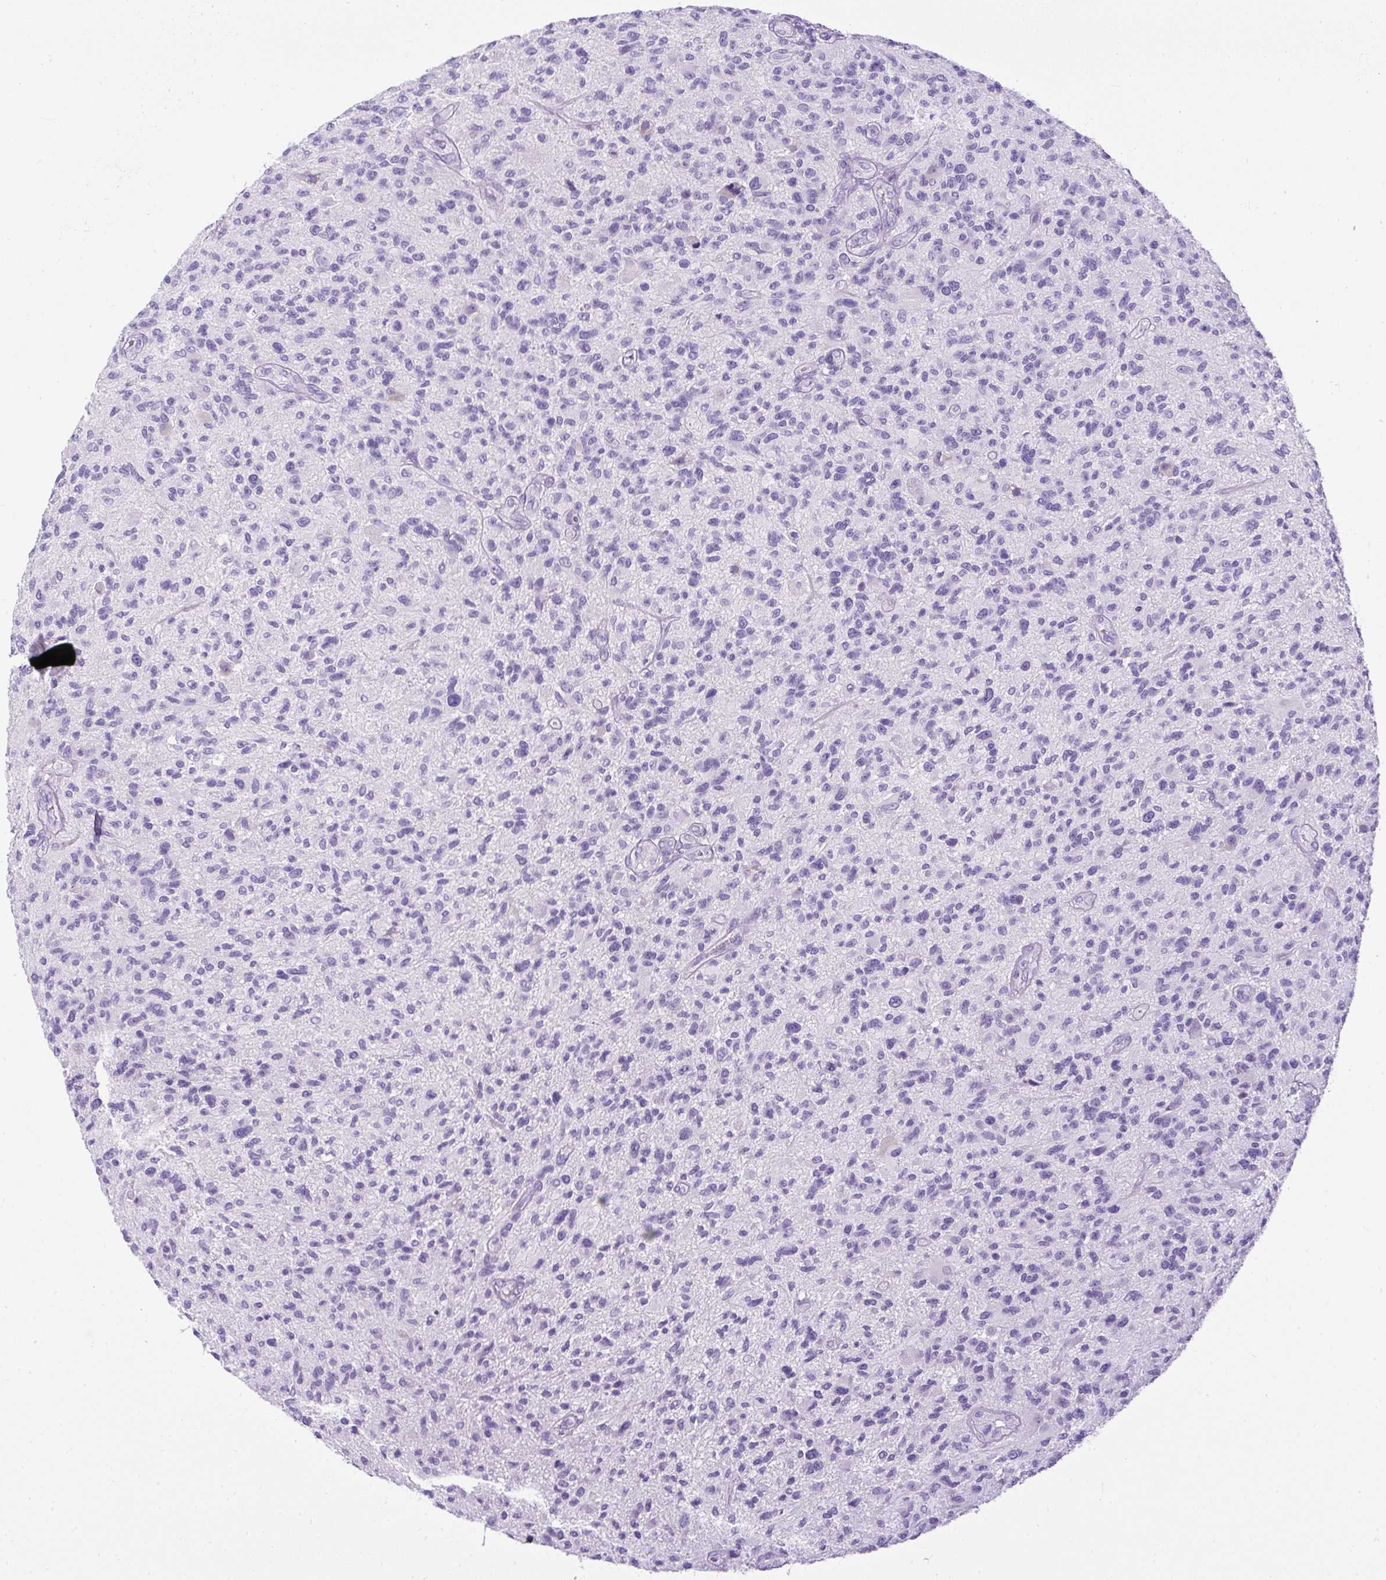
{"staining": {"intensity": "negative", "quantity": "none", "location": "none"}, "tissue": "glioma", "cell_type": "Tumor cells", "image_type": "cancer", "snomed": [{"axis": "morphology", "description": "Glioma, malignant, High grade"}, {"axis": "topography", "description": "Brain"}], "caption": "Photomicrograph shows no significant protein positivity in tumor cells of malignant glioma (high-grade).", "gene": "UPP1", "patient": {"sex": "male", "age": 47}}